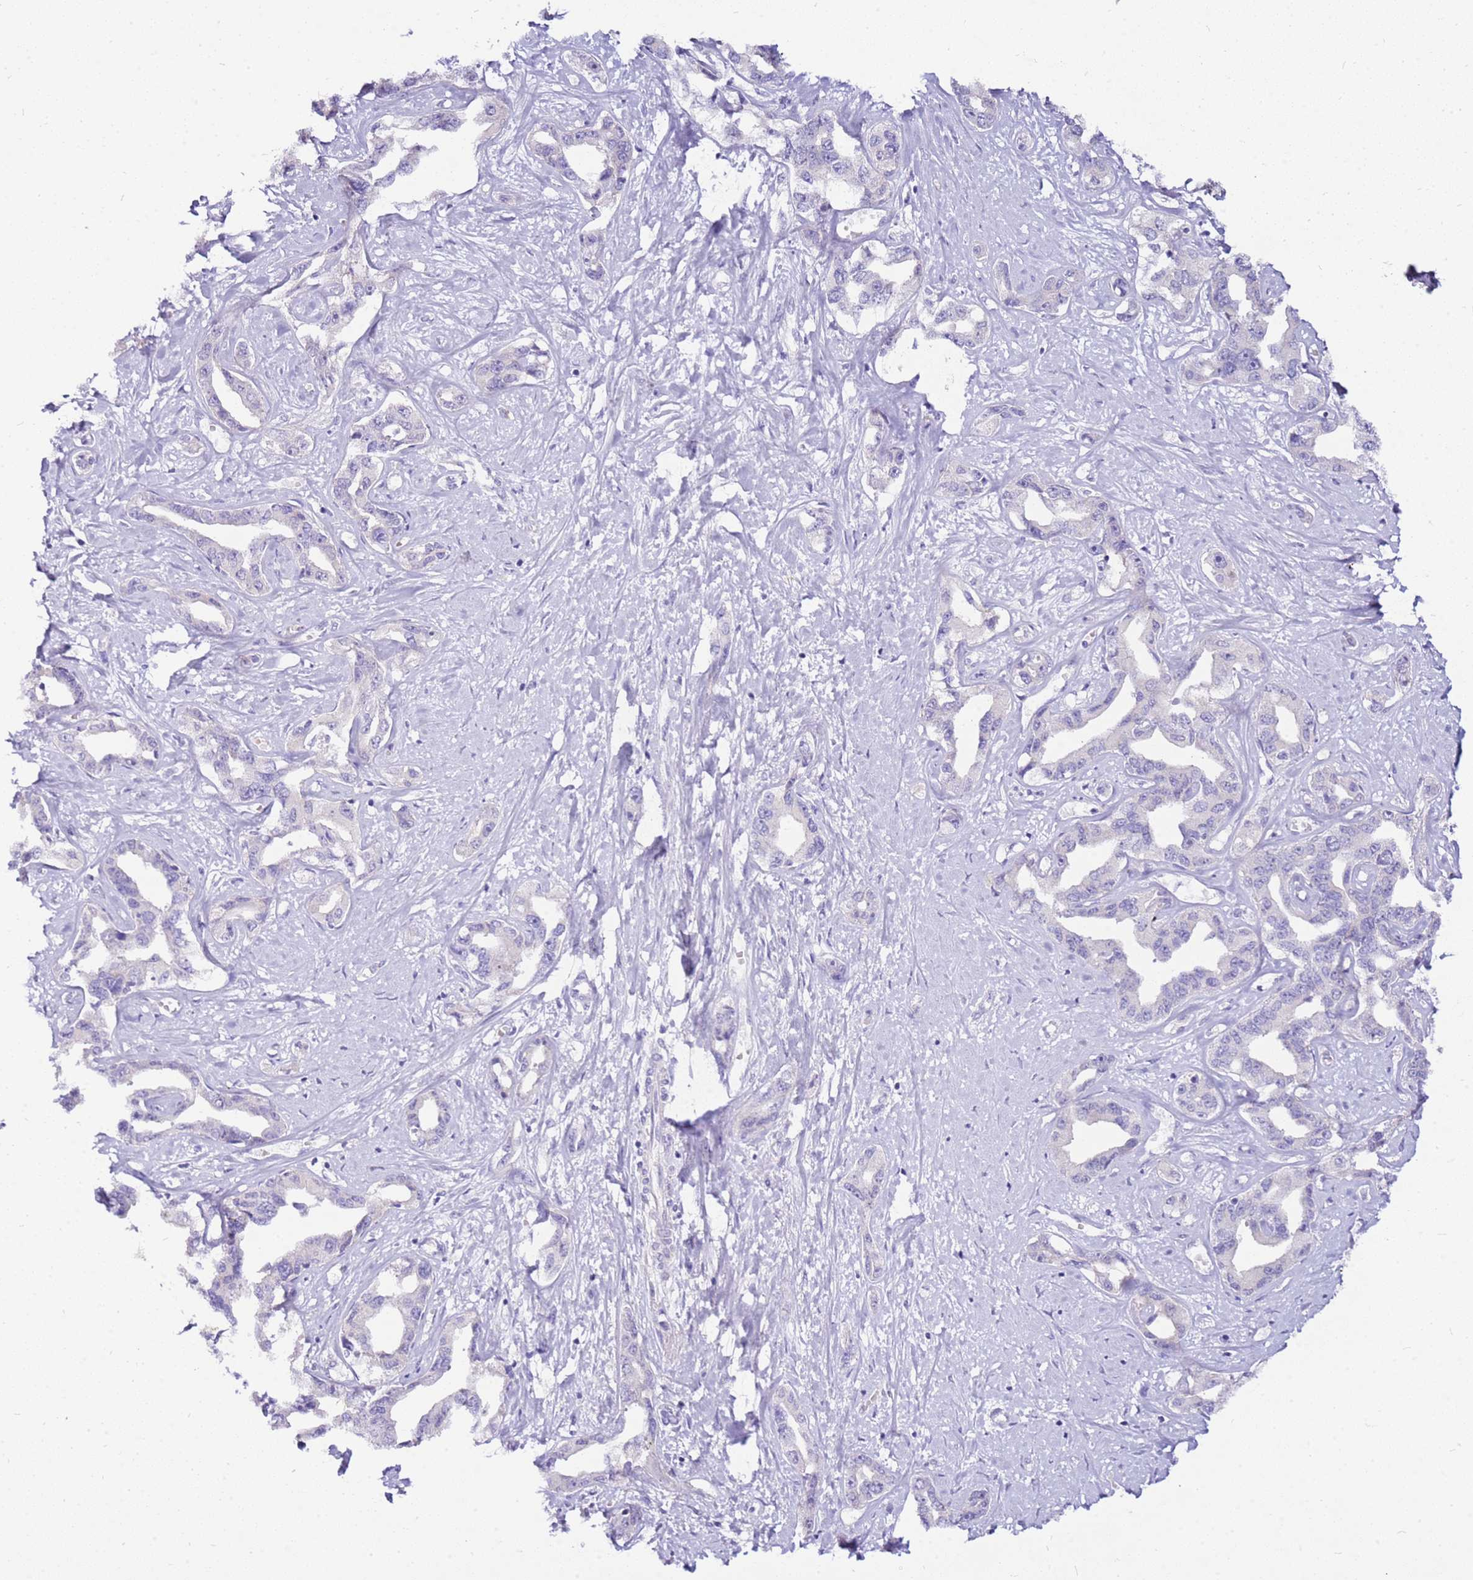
{"staining": {"intensity": "negative", "quantity": "none", "location": "none"}, "tissue": "liver cancer", "cell_type": "Tumor cells", "image_type": "cancer", "snomed": [{"axis": "morphology", "description": "Cholangiocarcinoma"}, {"axis": "topography", "description": "Liver"}], "caption": "Immunohistochemistry of liver cancer (cholangiocarcinoma) shows no staining in tumor cells.", "gene": "DCDC2B", "patient": {"sex": "male", "age": 59}}